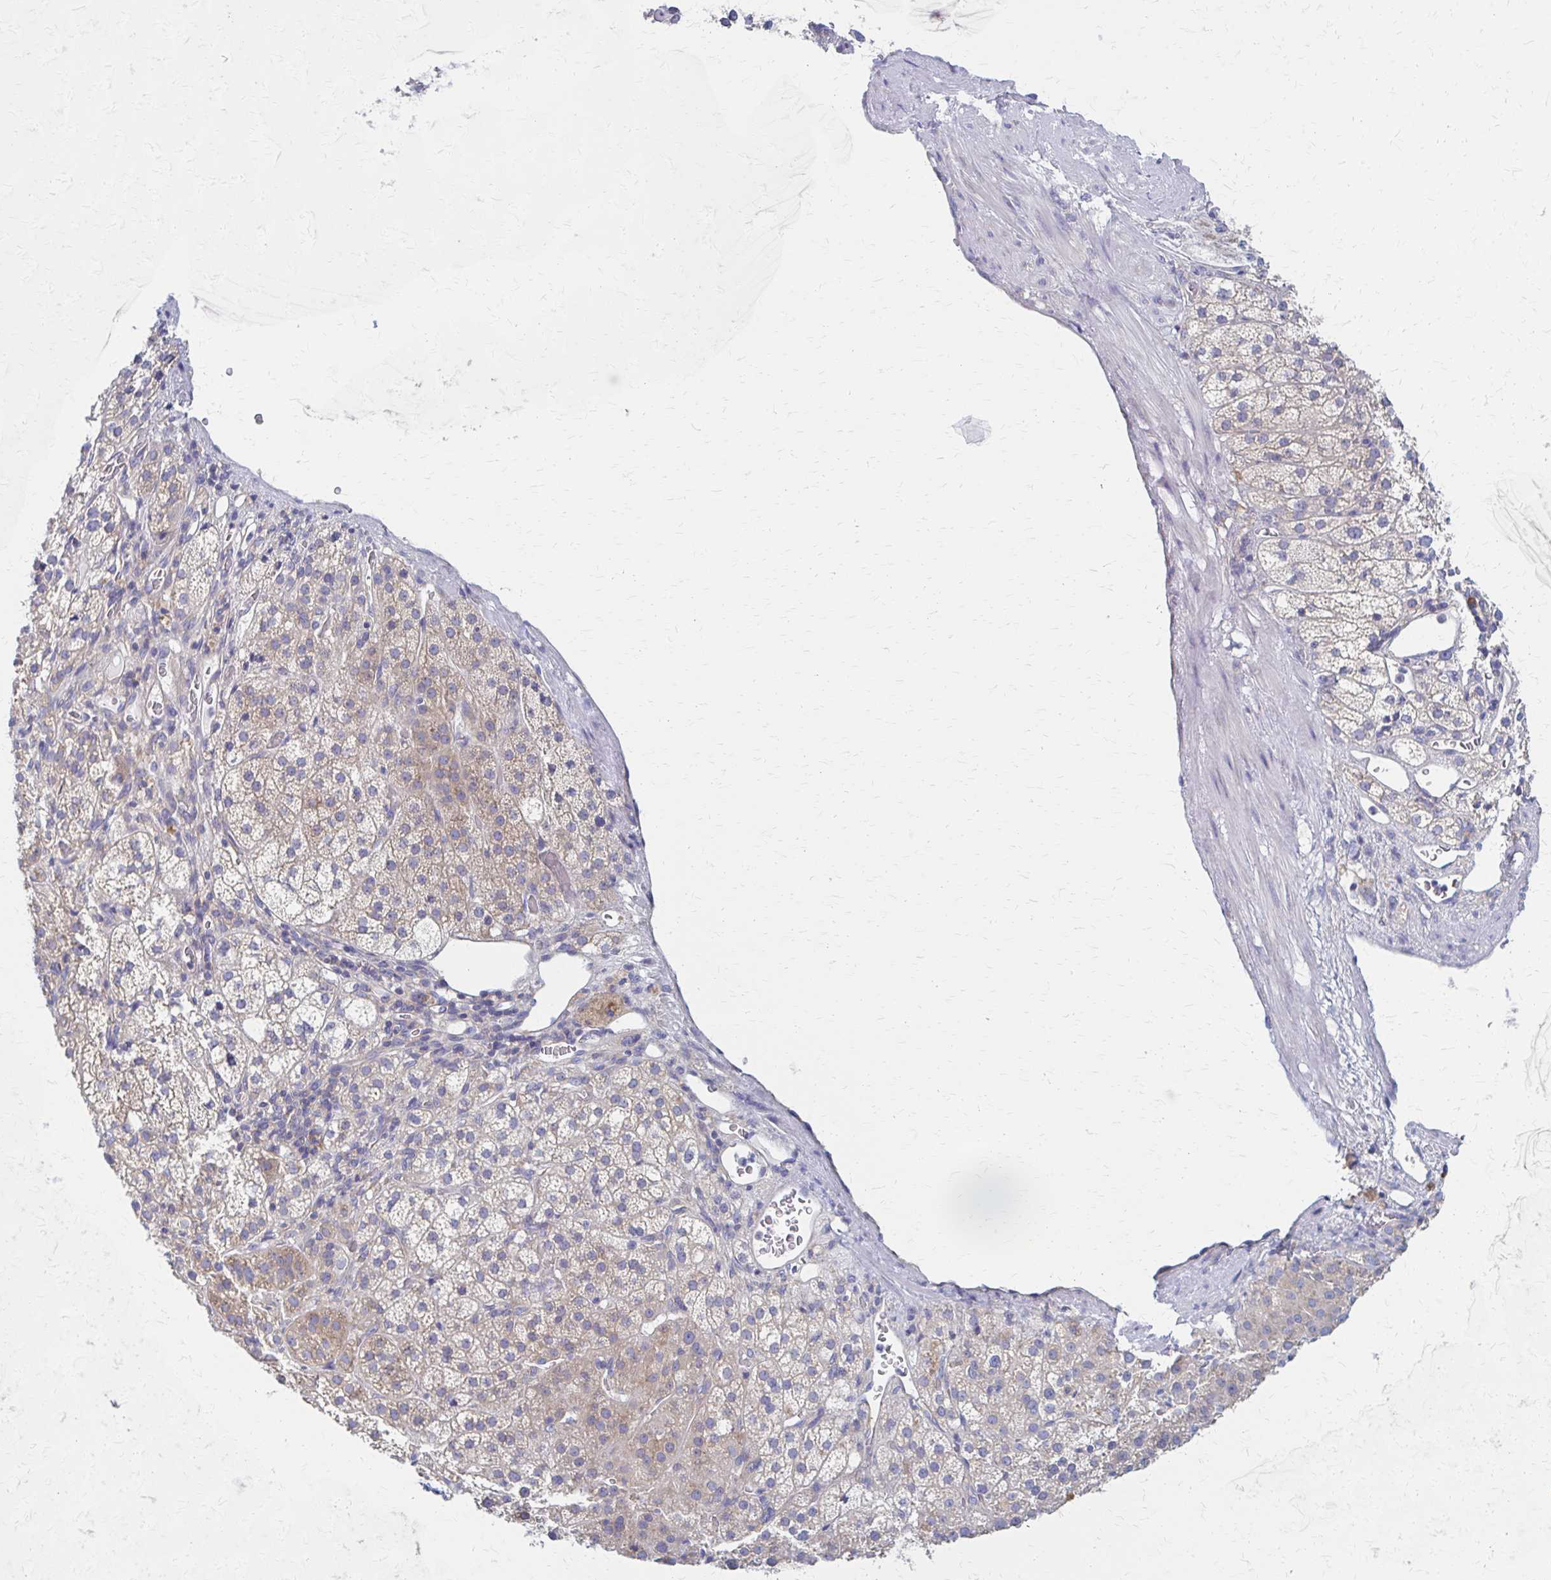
{"staining": {"intensity": "weak", "quantity": "25%-75%", "location": "cytoplasmic/membranous"}, "tissue": "adrenal gland", "cell_type": "Glandular cells", "image_type": "normal", "snomed": [{"axis": "morphology", "description": "Normal tissue, NOS"}, {"axis": "topography", "description": "Adrenal gland"}], "caption": "Immunohistochemistry photomicrograph of normal adrenal gland stained for a protein (brown), which displays low levels of weak cytoplasmic/membranous staining in approximately 25%-75% of glandular cells.", "gene": "RPL27A", "patient": {"sex": "female", "age": 60}}